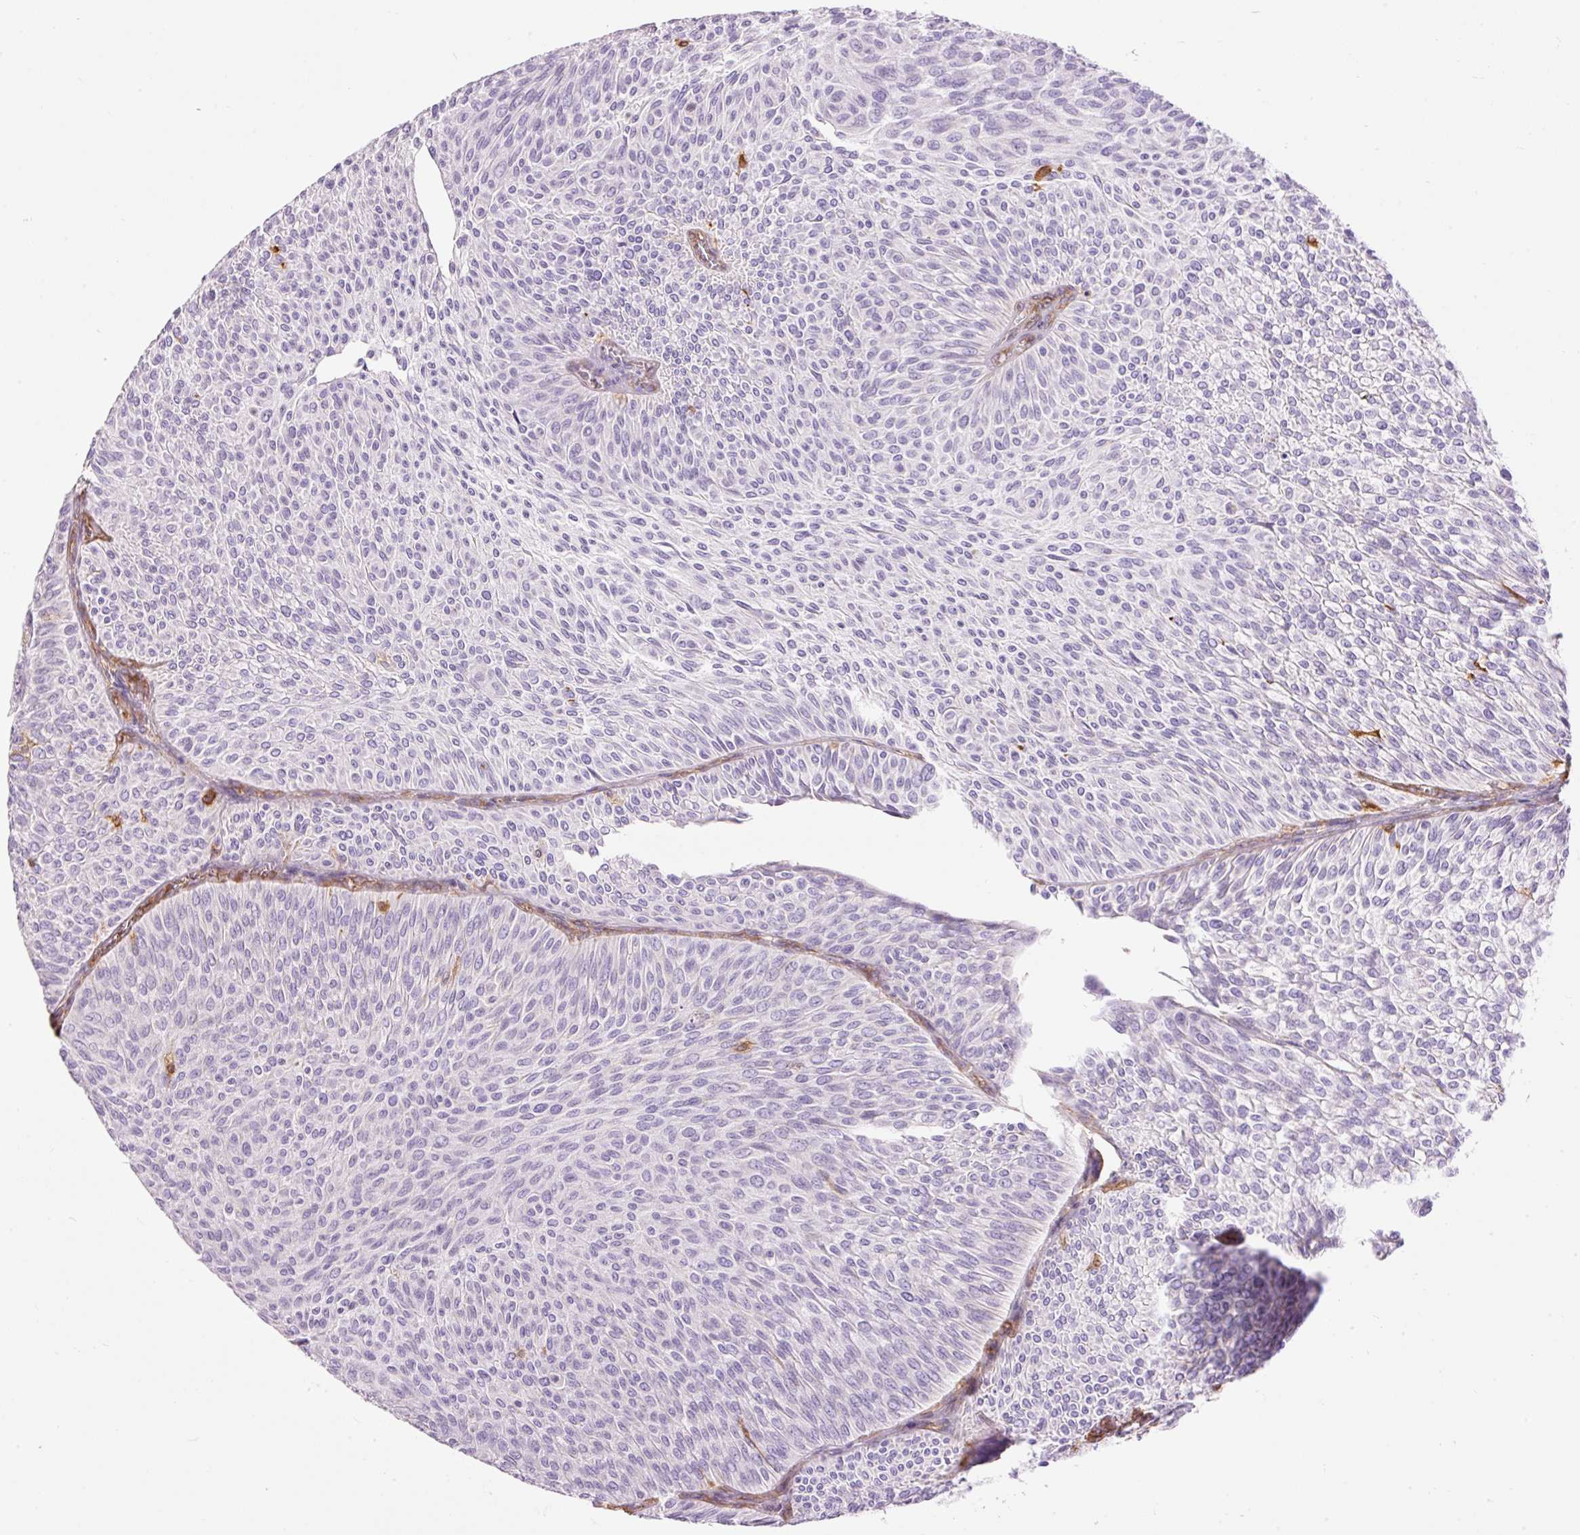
{"staining": {"intensity": "negative", "quantity": "none", "location": "none"}, "tissue": "urothelial cancer", "cell_type": "Tumor cells", "image_type": "cancer", "snomed": [{"axis": "morphology", "description": "Urothelial carcinoma, Low grade"}, {"axis": "topography", "description": "Urinary bladder"}], "caption": "This micrograph is of urothelial carcinoma (low-grade) stained with immunohistochemistry to label a protein in brown with the nuclei are counter-stained blue. There is no expression in tumor cells.", "gene": "IL10RB", "patient": {"sex": "male", "age": 91}}